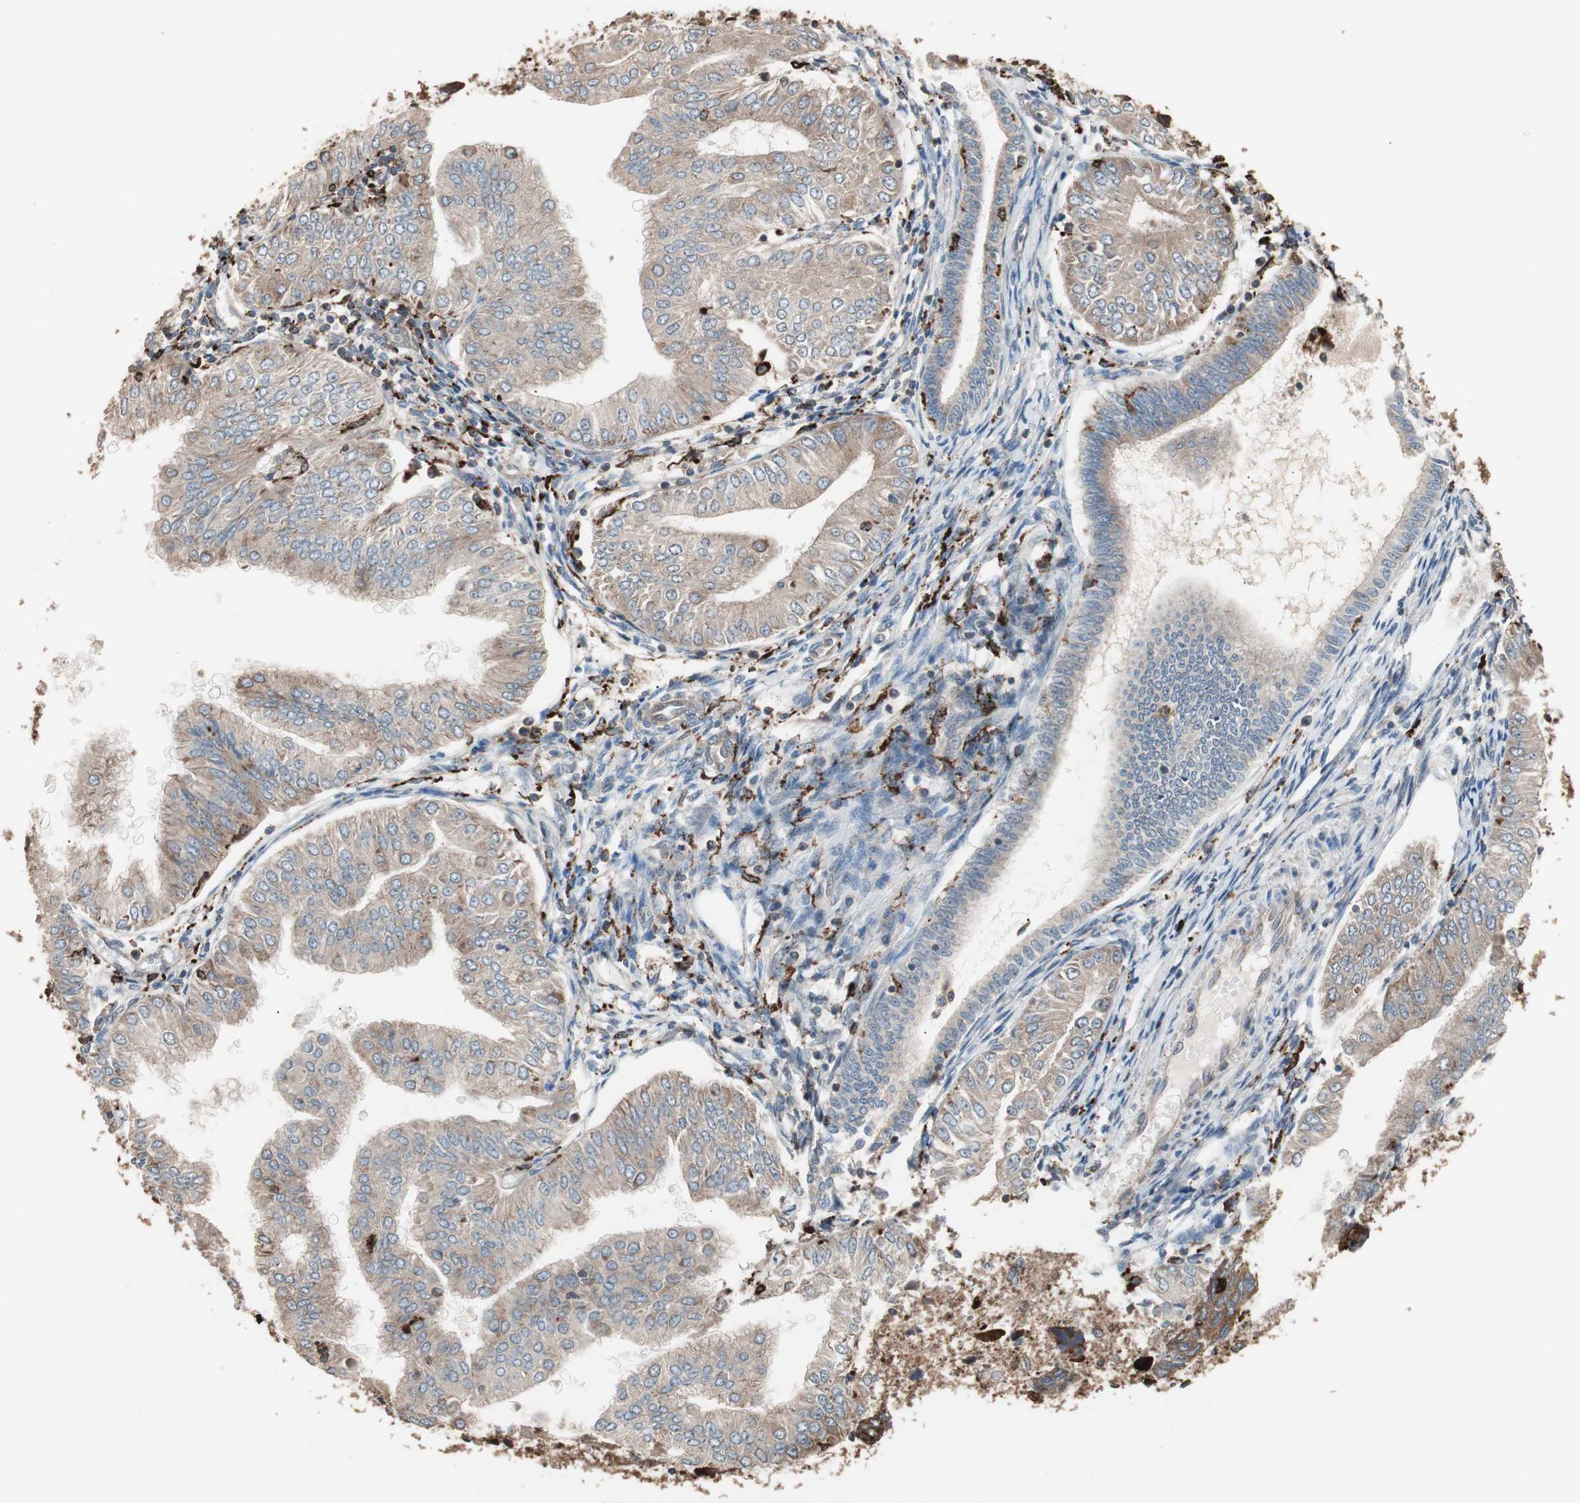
{"staining": {"intensity": "moderate", "quantity": ">75%", "location": "cytoplasmic/membranous"}, "tissue": "endometrial cancer", "cell_type": "Tumor cells", "image_type": "cancer", "snomed": [{"axis": "morphology", "description": "Adenocarcinoma, NOS"}, {"axis": "topography", "description": "Endometrium"}], "caption": "This is a micrograph of immunohistochemistry (IHC) staining of endometrial cancer, which shows moderate staining in the cytoplasmic/membranous of tumor cells.", "gene": "CCT3", "patient": {"sex": "female", "age": 53}}